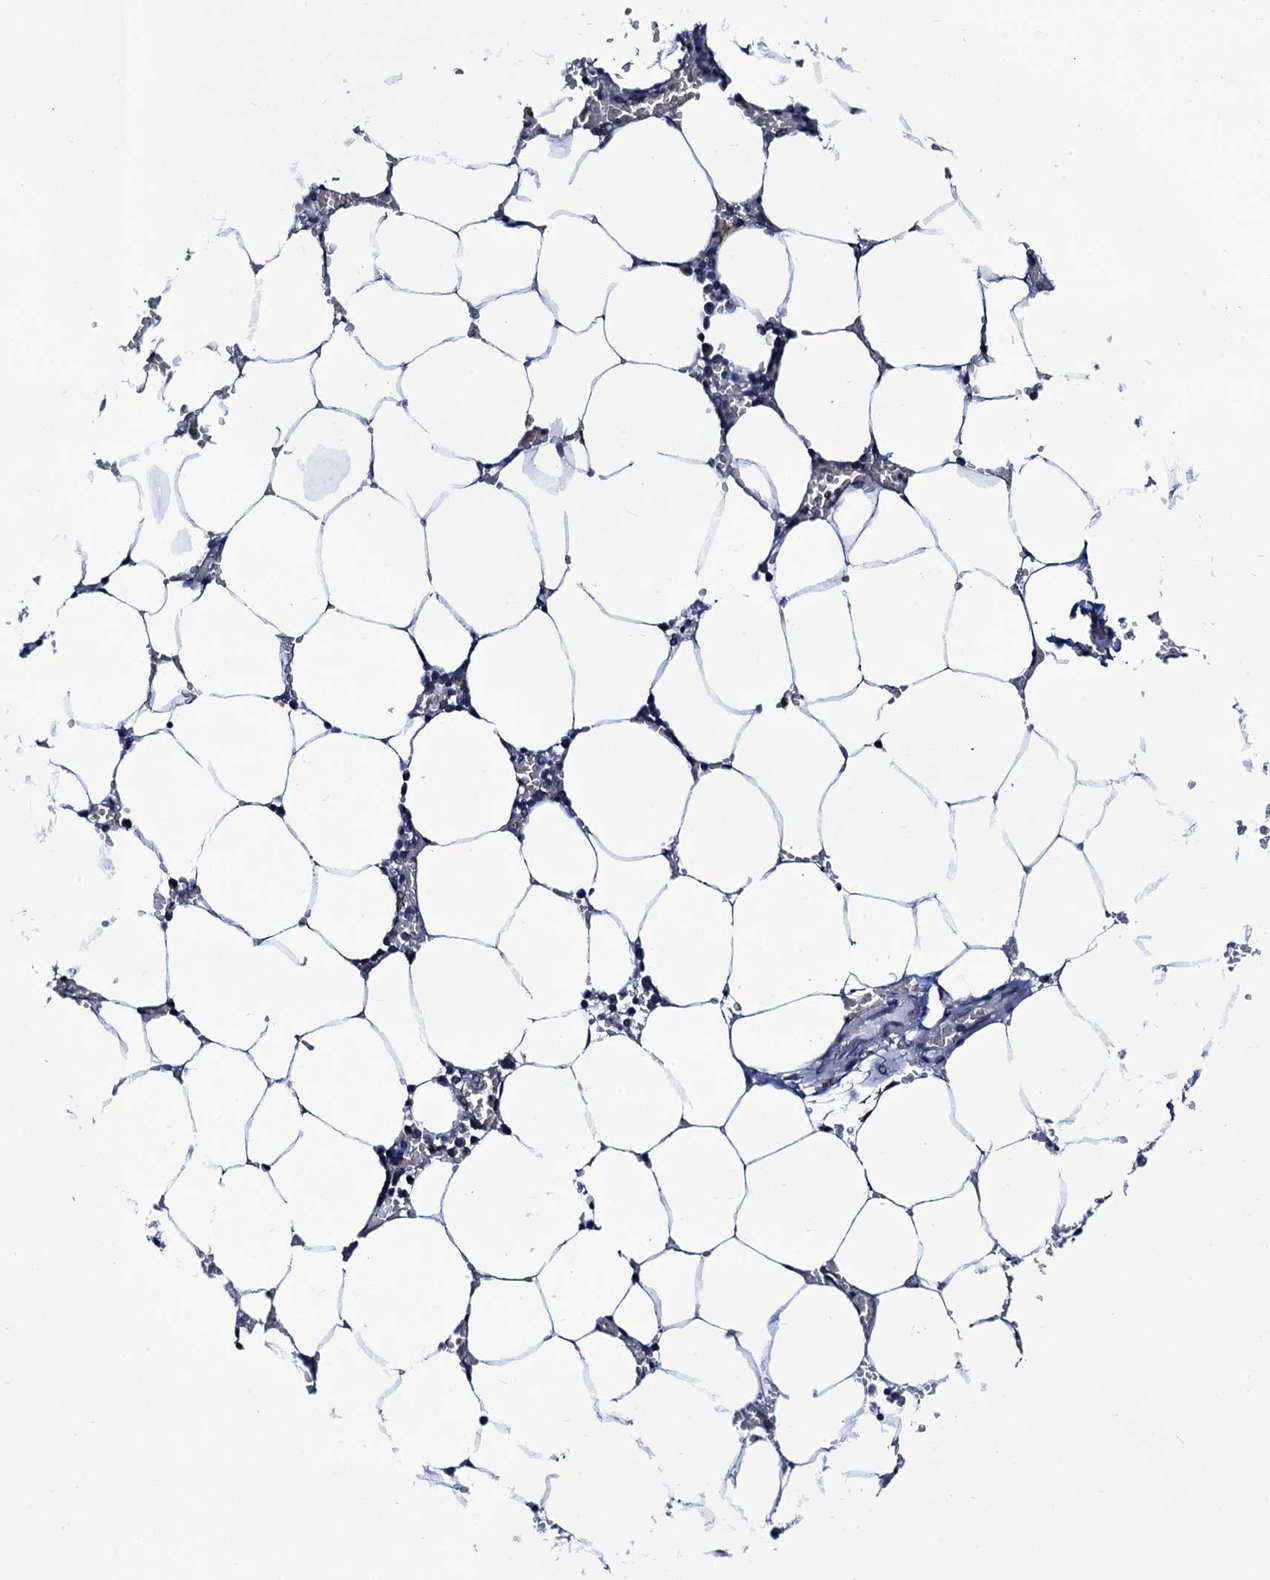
{"staining": {"intensity": "weak", "quantity": "<25%", "location": "cytoplasmic/membranous,nuclear"}, "tissue": "bone marrow", "cell_type": "Hematopoietic cells", "image_type": "normal", "snomed": [{"axis": "morphology", "description": "Normal tissue, NOS"}, {"axis": "topography", "description": "Bone marrow"}], "caption": "This image is of normal bone marrow stained with immunohistochemistry (IHC) to label a protein in brown with the nuclei are counter-stained blue. There is no positivity in hematopoietic cells. Brightfield microscopy of IHC stained with DAB (brown) and hematoxylin (blue), captured at high magnification.", "gene": "C16orf87", "patient": {"sex": "male", "age": 70}}